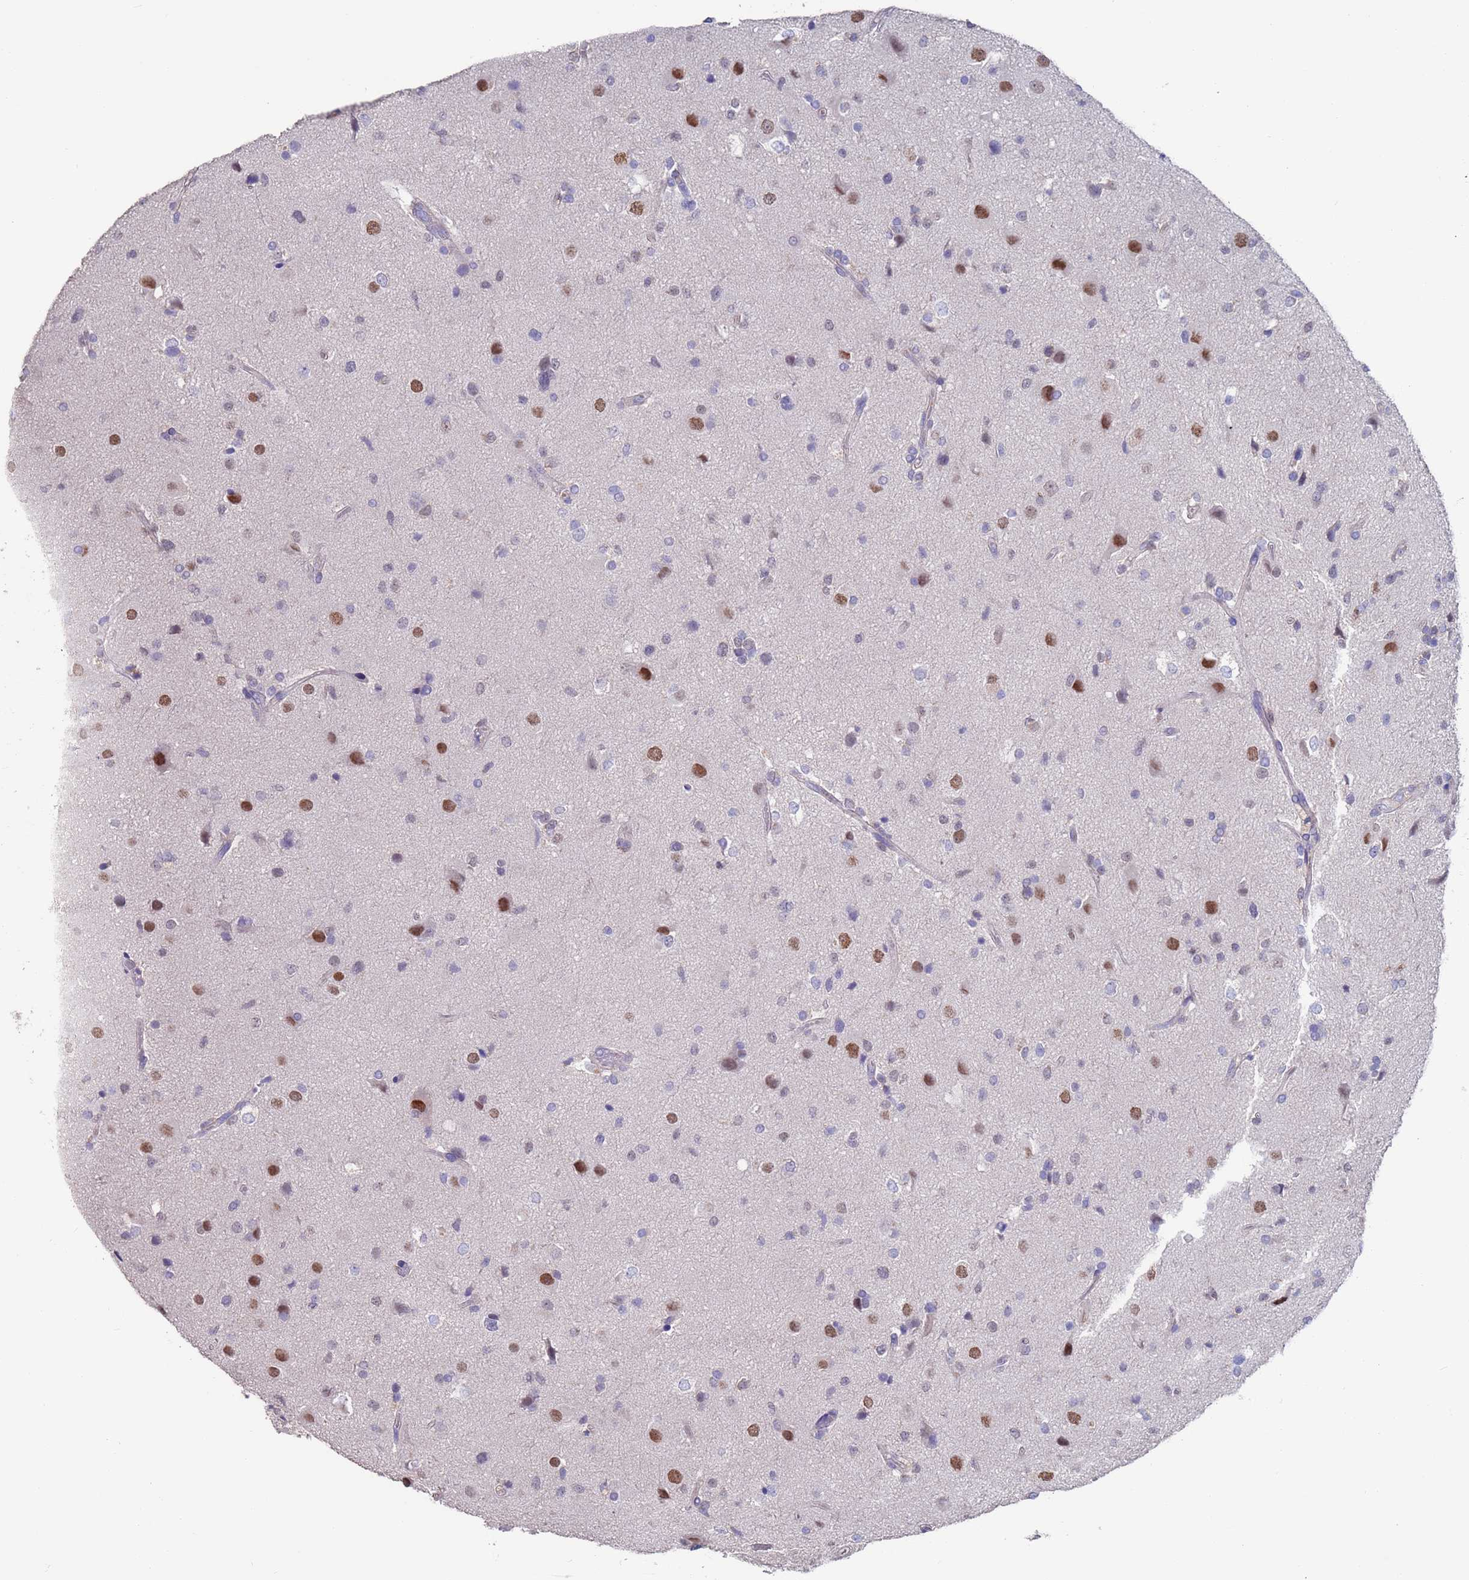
{"staining": {"intensity": "moderate", "quantity": "25%-75%", "location": "nuclear"}, "tissue": "glioma", "cell_type": "Tumor cells", "image_type": "cancer", "snomed": [{"axis": "morphology", "description": "Glioma, malignant, High grade"}, {"axis": "topography", "description": "Brain"}], "caption": "Glioma stained with a protein marker reveals moderate staining in tumor cells.", "gene": "KRTCAP3", "patient": {"sex": "male", "age": 33}}